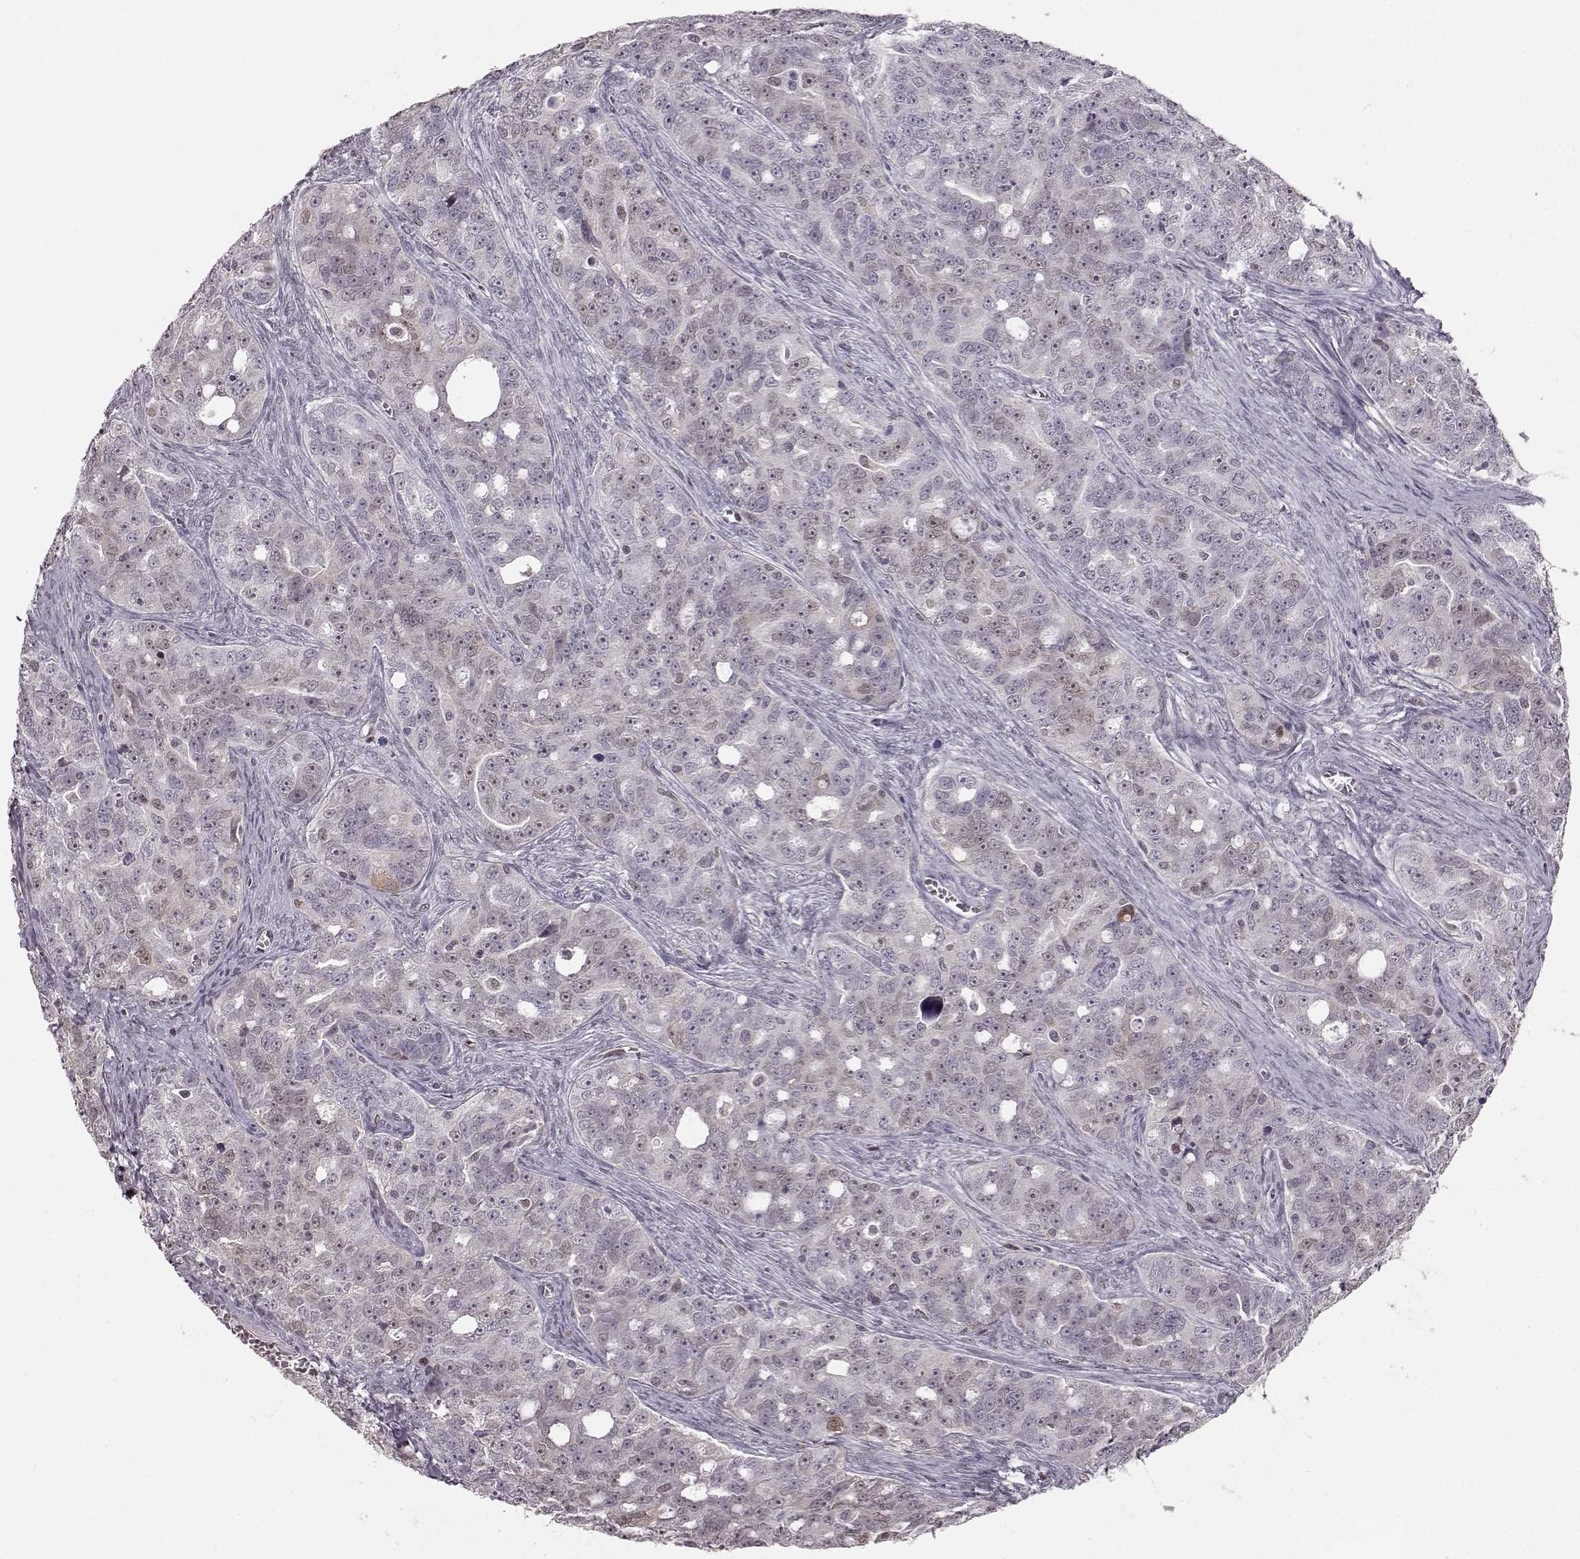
{"staining": {"intensity": "weak", "quantity": "<25%", "location": "nuclear"}, "tissue": "ovarian cancer", "cell_type": "Tumor cells", "image_type": "cancer", "snomed": [{"axis": "morphology", "description": "Cystadenocarcinoma, serous, NOS"}, {"axis": "topography", "description": "Ovary"}], "caption": "DAB (3,3'-diaminobenzidine) immunohistochemical staining of ovarian serous cystadenocarcinoma shows no significant positivity in tumor cells. (Stains: DAB immunohistochemistry (IHC) with hematoxylin counter stain, Microscopy: brightfield microscopy at high magnification).", "gene": "KLF6", "patient": {"sex": "female", "age": 51}}